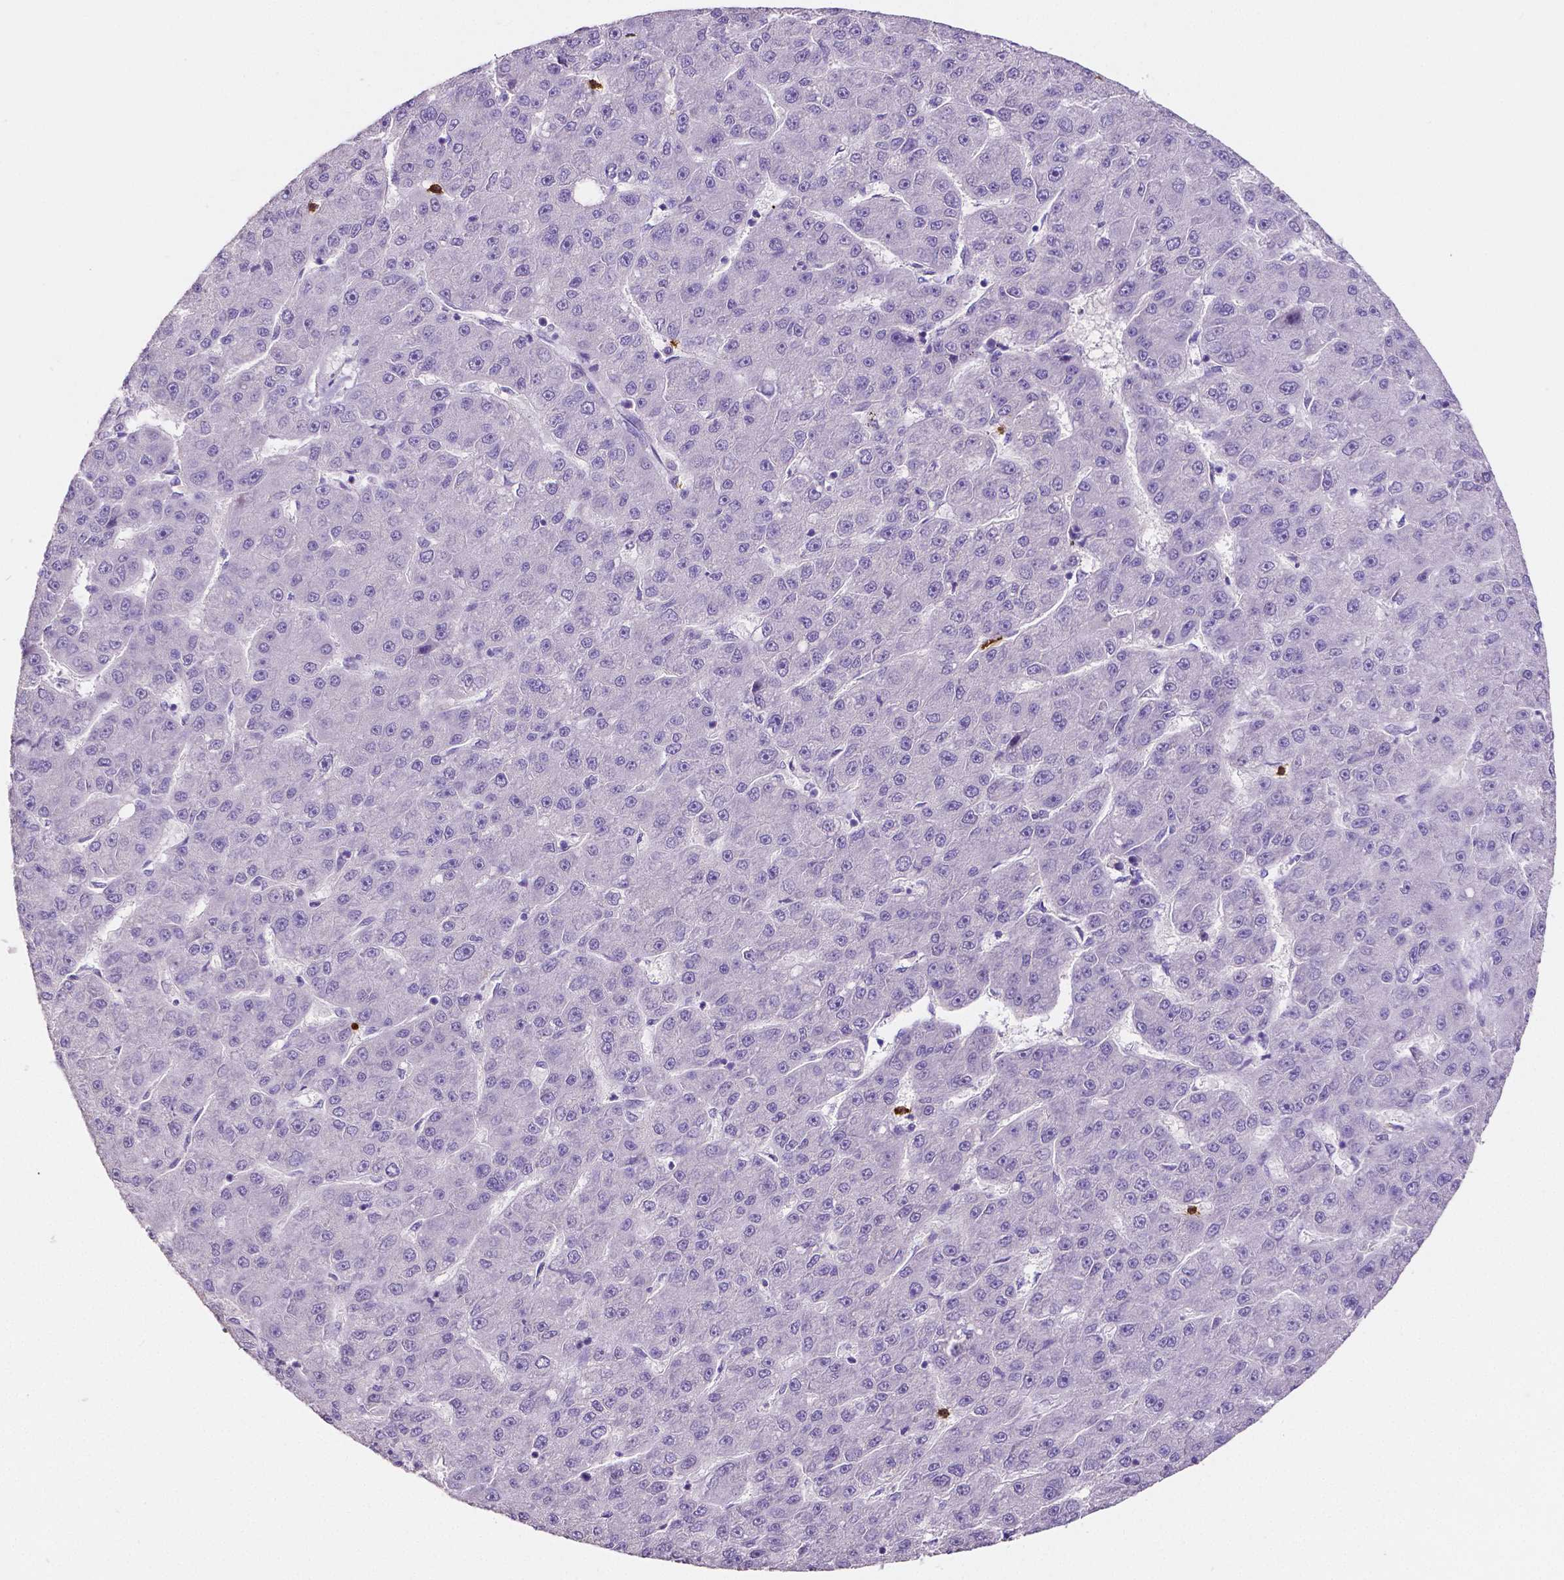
{"staining": {"intensity": "negative", "quantity": "none", "location": "none"}, "tissue": "liver cancer", "cell_type": "Tumor cells", "image_type": "cancer", "snomed": [{"axis": "morphology", "description": "Carcinoma, Hepatocellular, NOS"}, {"axis": "topography", "description": "Liver"}], "caption": "Human liver cancer (hepatocellular carcinoma) stained for a protein using immunohistochemistry demonstrates no expression in tumor cells.", "gene": "MMP9", "patient": {"sex": "male", "age": 67}}